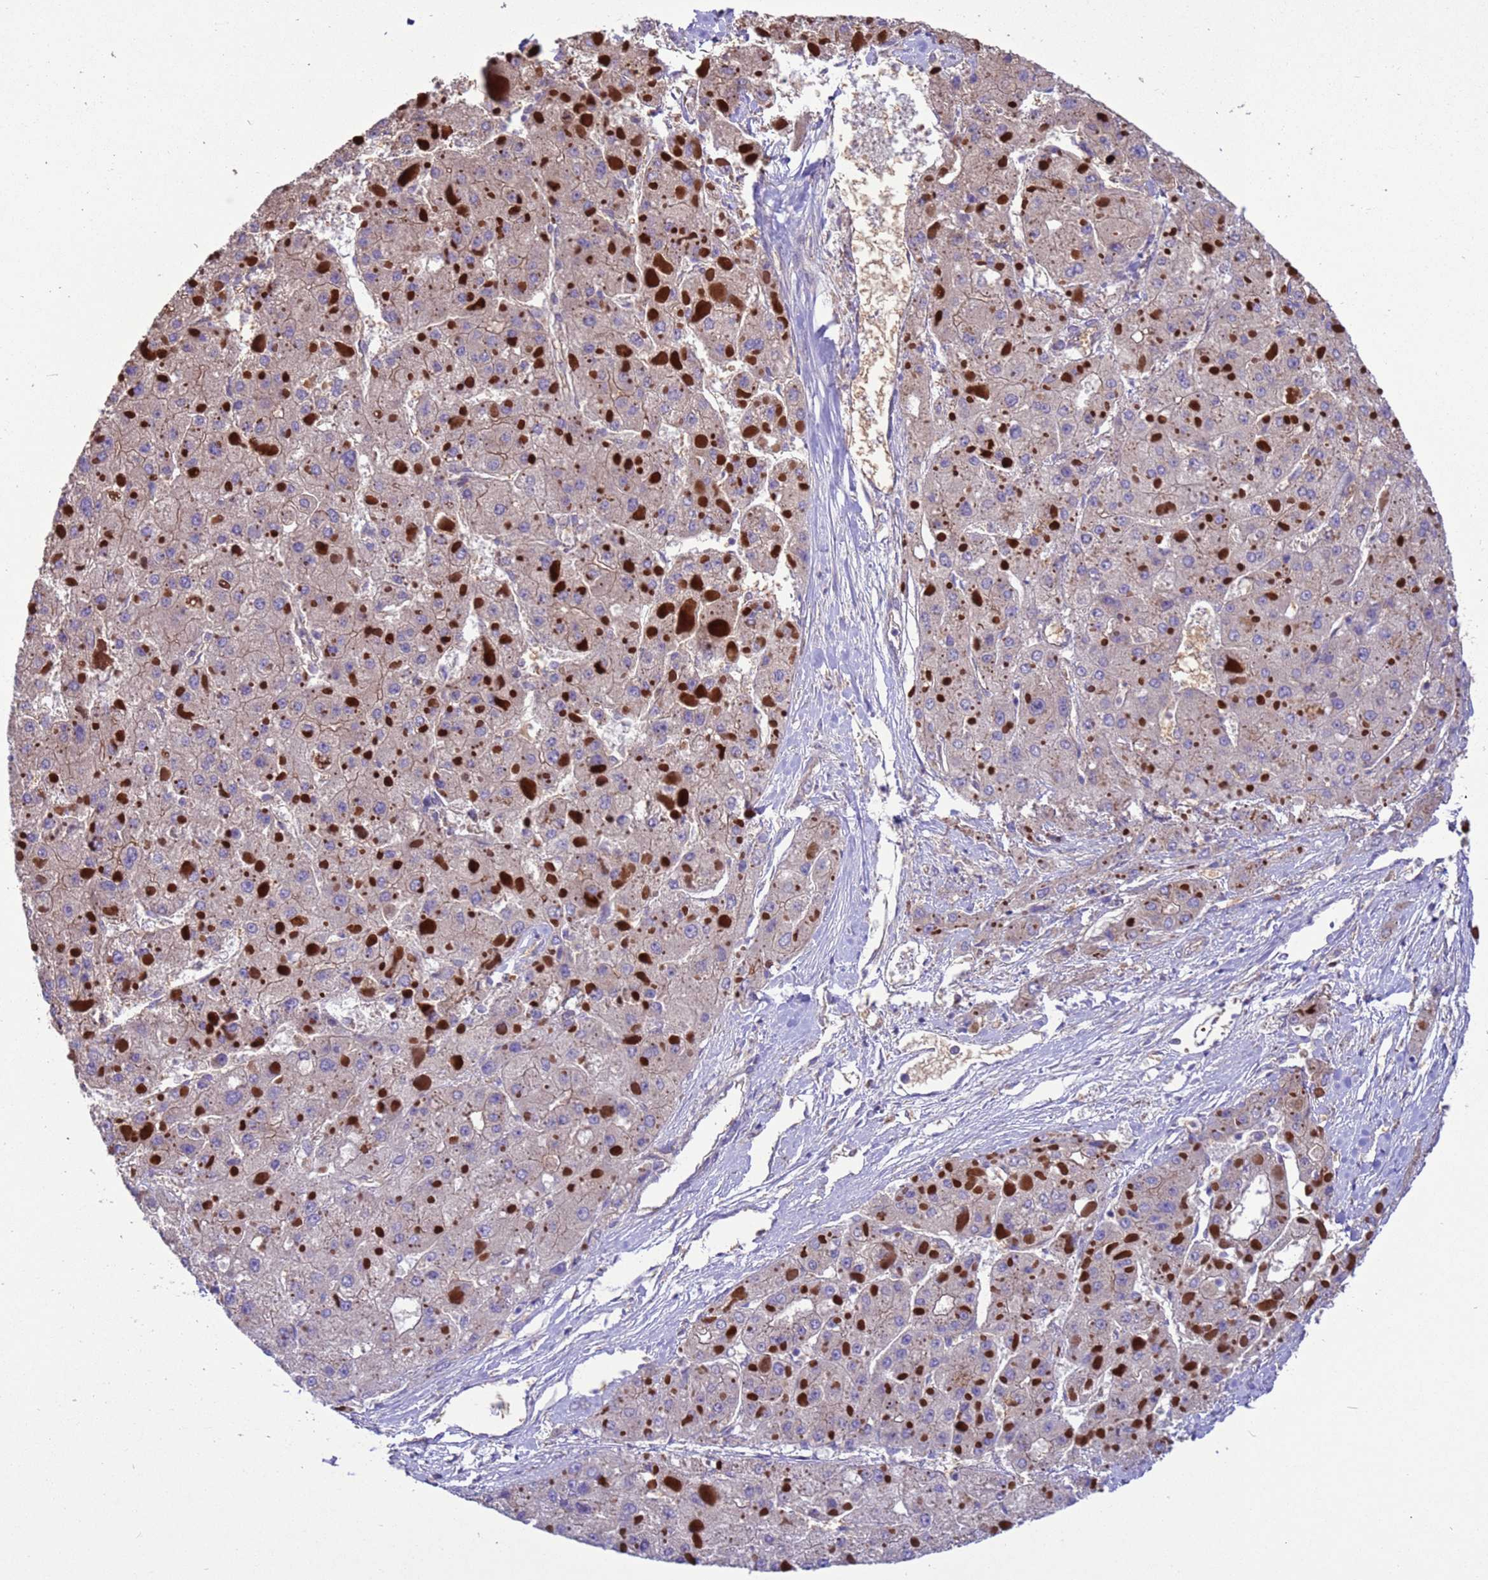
{"staining": {"intensity": "weak", "quantity": "<25%", "location": "cytoplasmic/membranous"}, "tissue": "liver cancer", "cell_type": "Tumor cells", "image_type": "cancer", "snomed": [{"axis": "morphology", "description": "Carcinoma, Hepatocellular, NOS"}, {"axis": "topography", "description": "Liver"}], "caption": "Tumor cells show no significant positivity in liver hepatocellular carcinoma.", "gene": "ARHGAP12", "patient": {"sex": "female", "age": 73}}